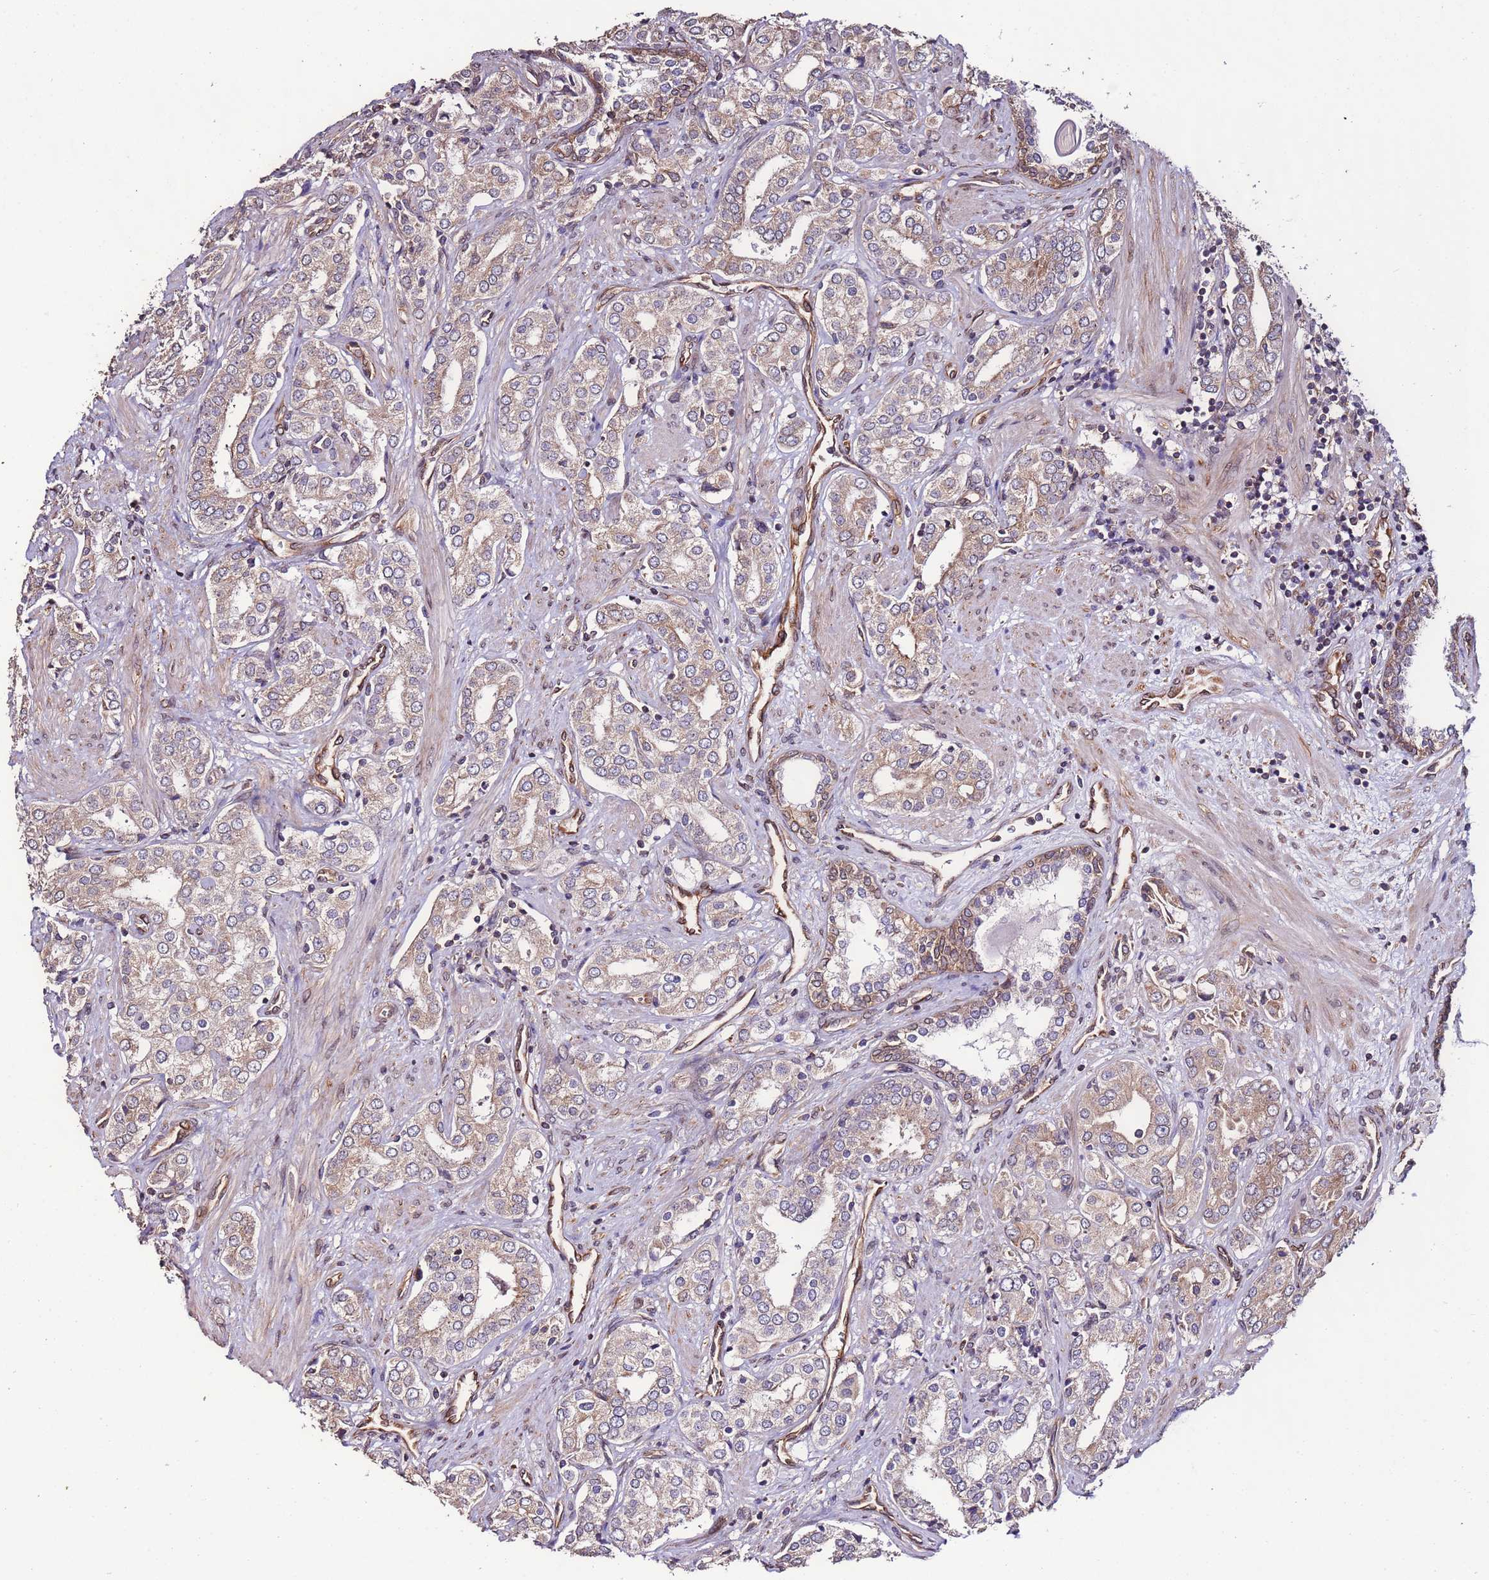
{"staining": {"intensity": "weak", "quantity": ">75%", "location": "cytoplasmic/membranous"}, "tissue": "prostate cancer", "cell_type": "Tumor cells", "image_type": "cancer", "snomed": [{"axis": "morphology", "description": "Adenocarcinoma, High grade"}, {"axis": "topography", "description": "Prostate"}], "caption": "A photomicrograph of human prostate high-grade adenocarcinoma stained for a protein shows weak cytoplasmic/membranous brown staining in tumor cells.", "gene": "SLC41A3", "patient": {"sex": "male", "age": 71}}